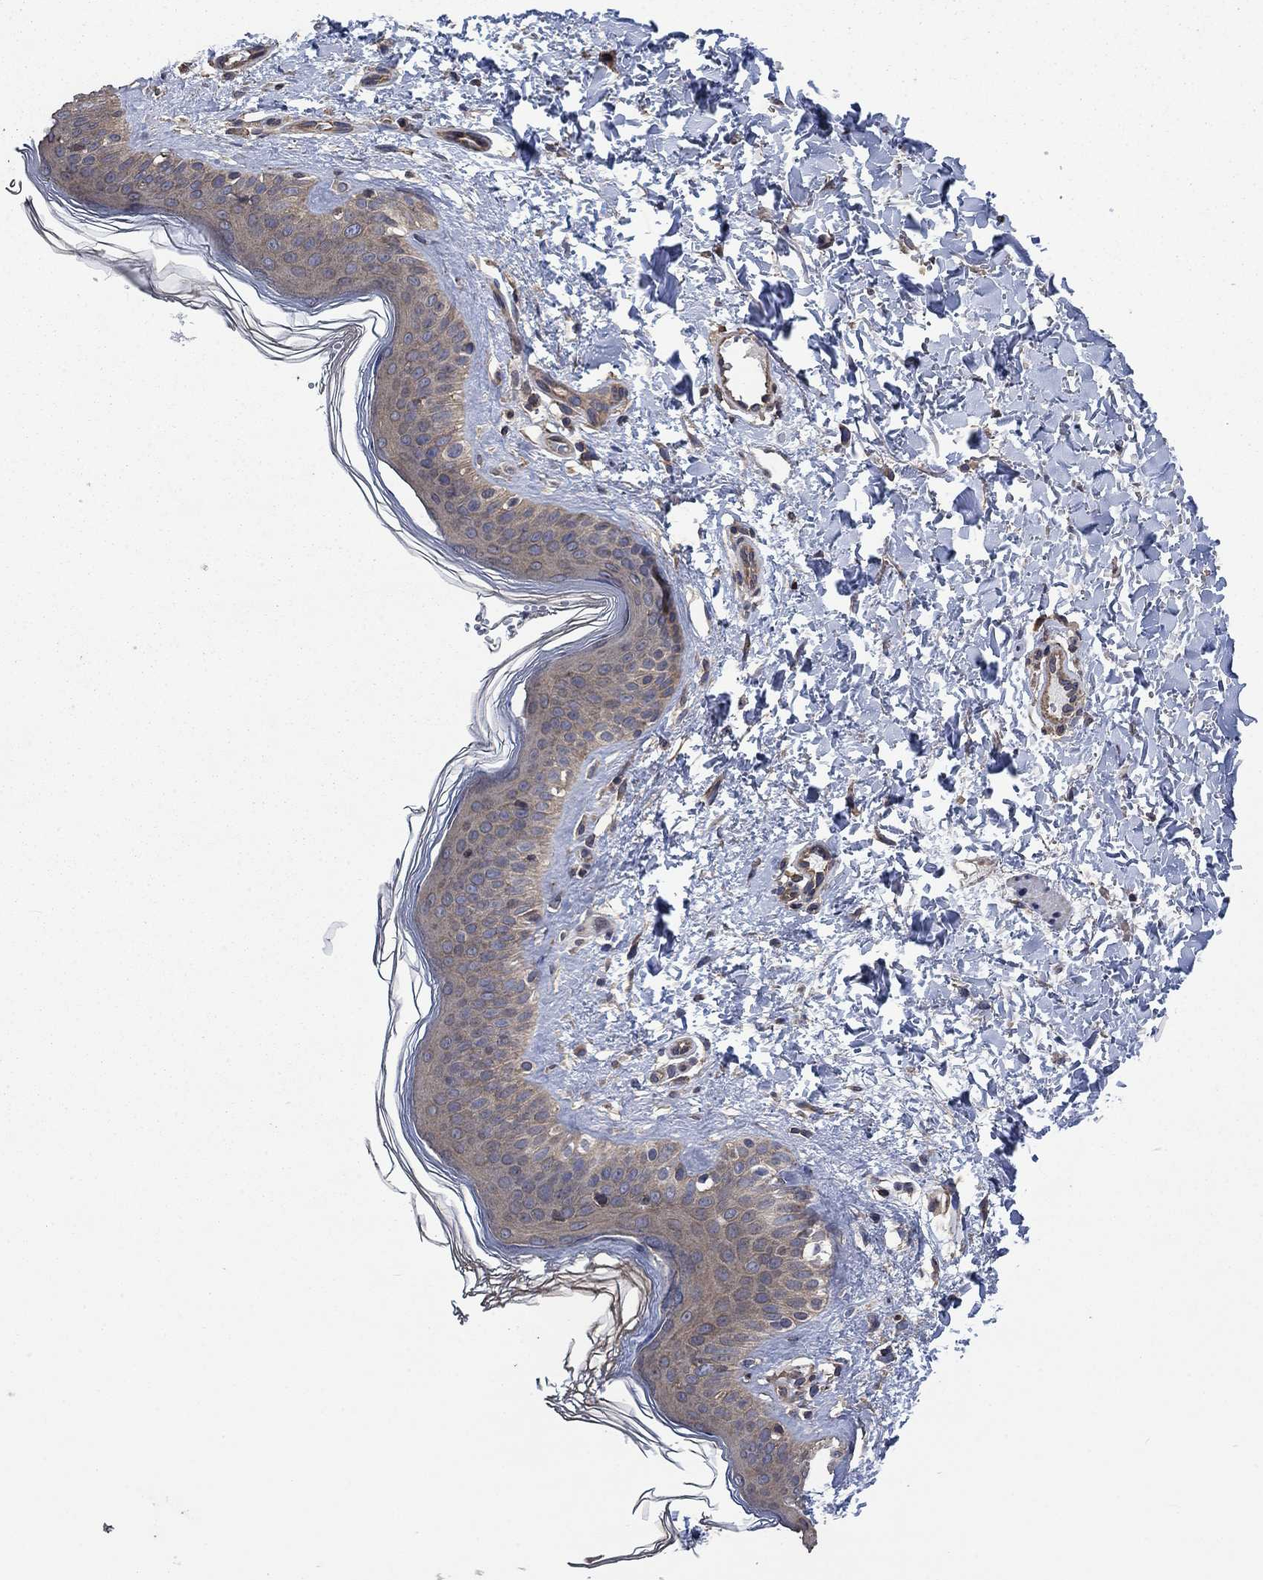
{"staining": {"intensity": "weak", "quantity": "<25%", "location": "cytoplasmic/membranous"}, "tissue": "skin cancer", "cell_type": "Tumor cells", "image_type": "cancer", "snomed": [{"axis": "morphology", "description": "Normal tissue, NOS"}, {"axis": "morphology", "description": "Basal cell carcinoma"}, {"axis": "topography", "description": "Skin"}], "caption": "An IHC photomicrograph of skin cancer is shown. There is no staining in tumor cells of skin cancer.", "gene": "PDE3A", "patient": {"sex": "male", "age": 46}}